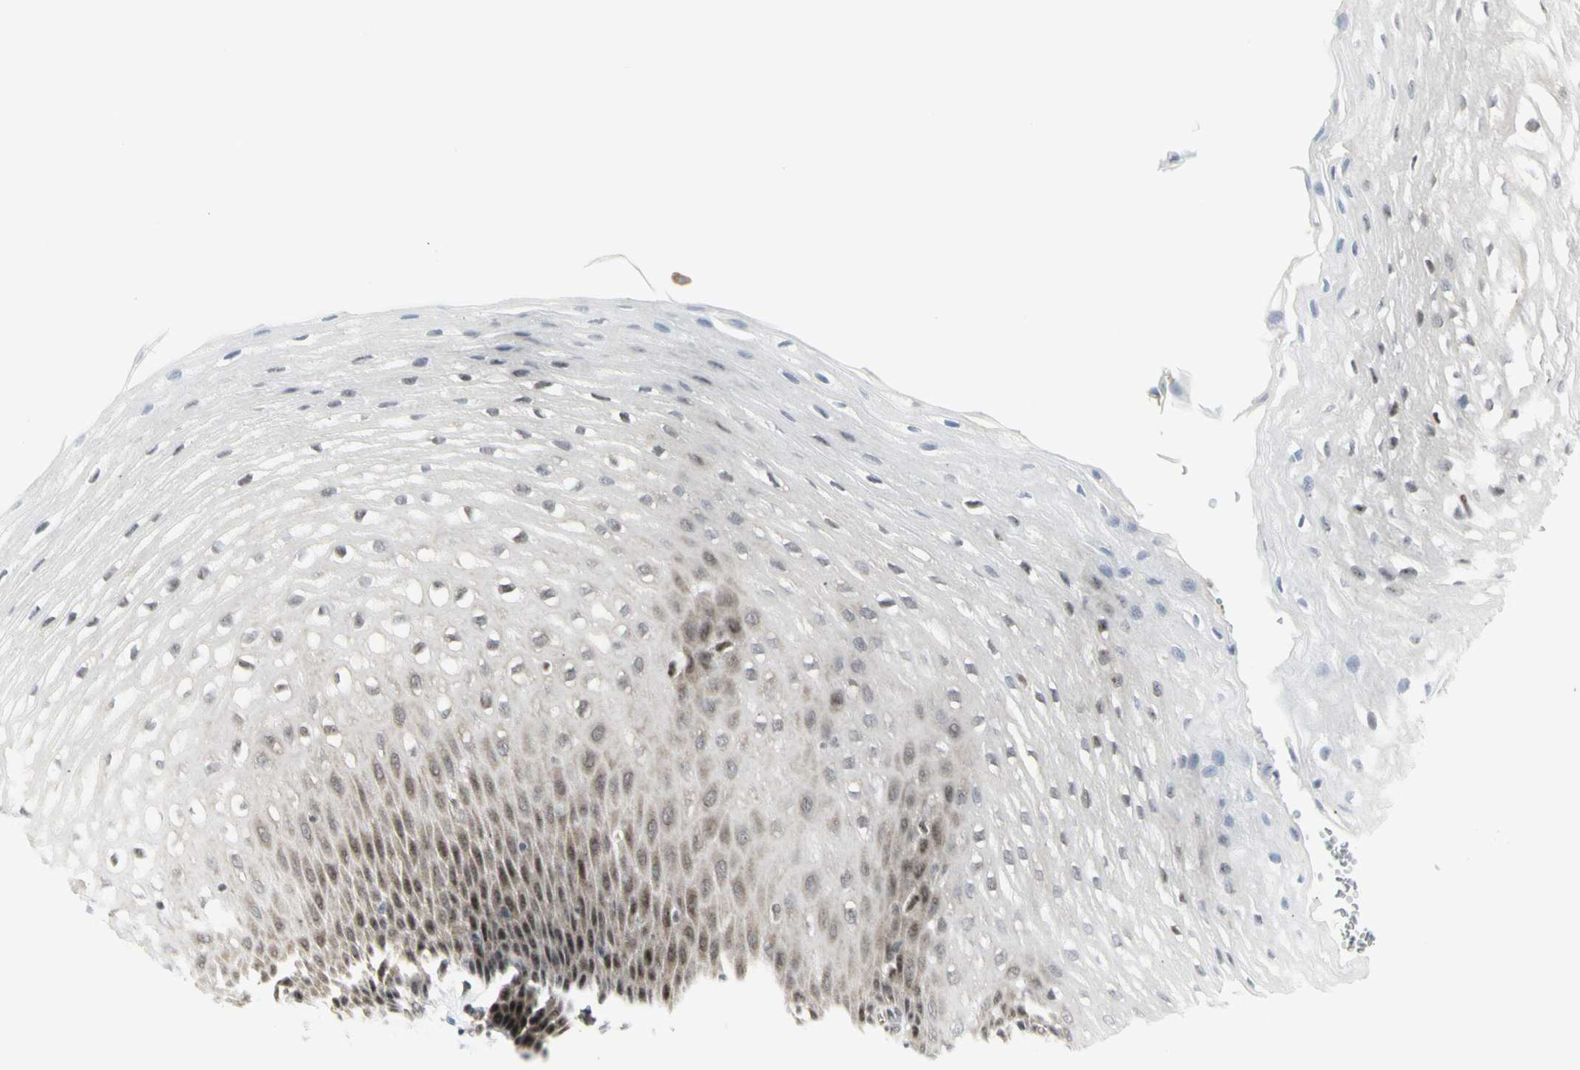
{"staining": {"intensity": "strong", "quantity": "<25%", "location": "nuclear"}, "tissue": "esophagus", "cell_type": "Squamous epithelial cells", "image_type": "normal", "snomed": [{"axis": "morphology", "description": "Normal tissue, NOS"}, {"axis": "topography", "description": "Esophagus"}], "caption": "Immunohistochemical staining of normal human esophagus displays medium levels of strong nuclear positivity in approximately <25% of squamous epithelial cells.", "gene": "DHRS7B", "patient": {"sex": "male", "age": 48}}